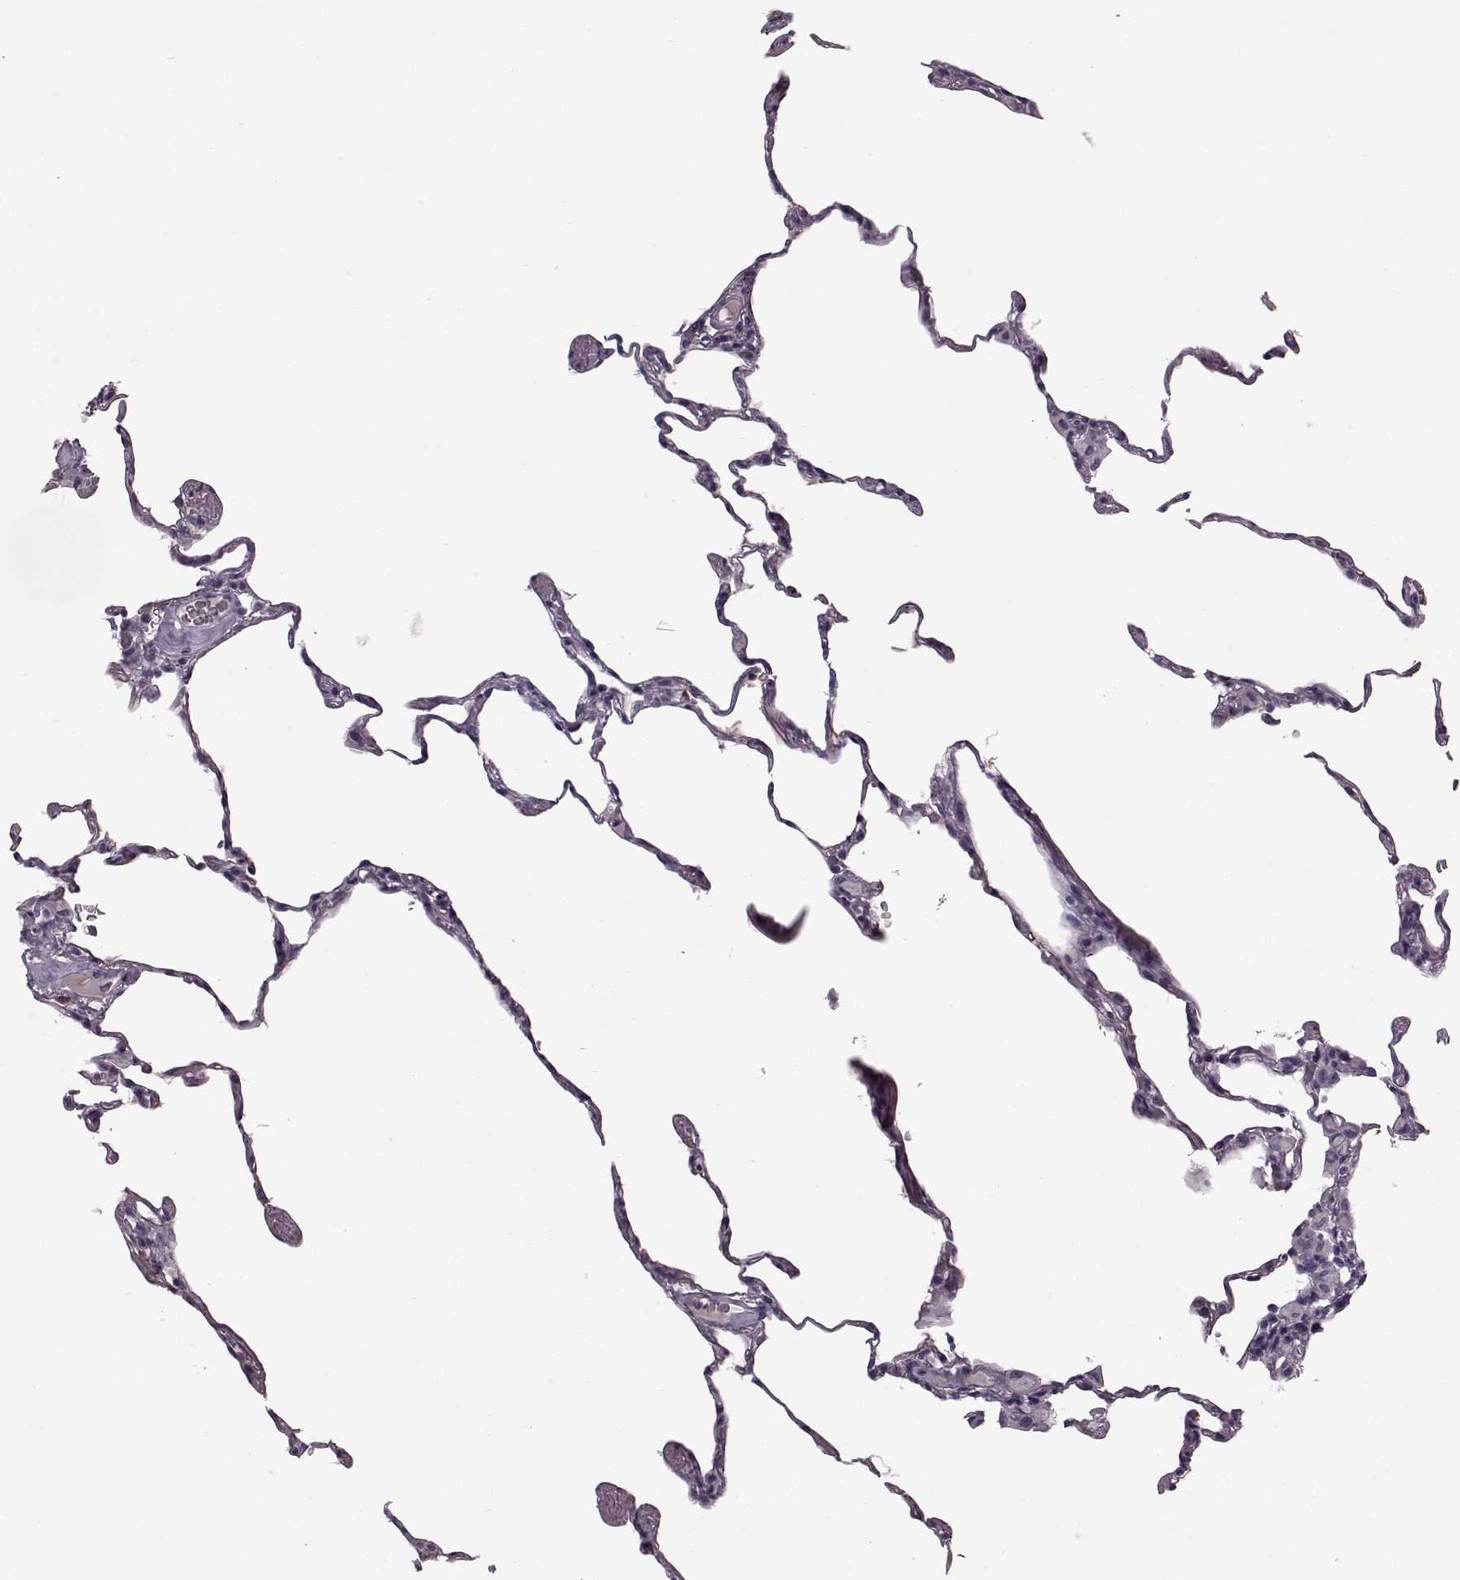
{"staining": {"intensity": "negative", "quantity": "none", "location": "none"}, "tissue": "lung", "cell_type": "Alveolar cells", "image_type": "normal", "snomed": [{"axis": "morphology", "description": "Normal tissue, NOS"}, {"axis": "topography", "description": "Lung"}], "caption": "This is a histopathology image of immunohistochemistry staining of benign lung, which shows no expression in alveolar cells.", "gene": "PRPH2", "patient": {"sex": "female", "age": 57}}